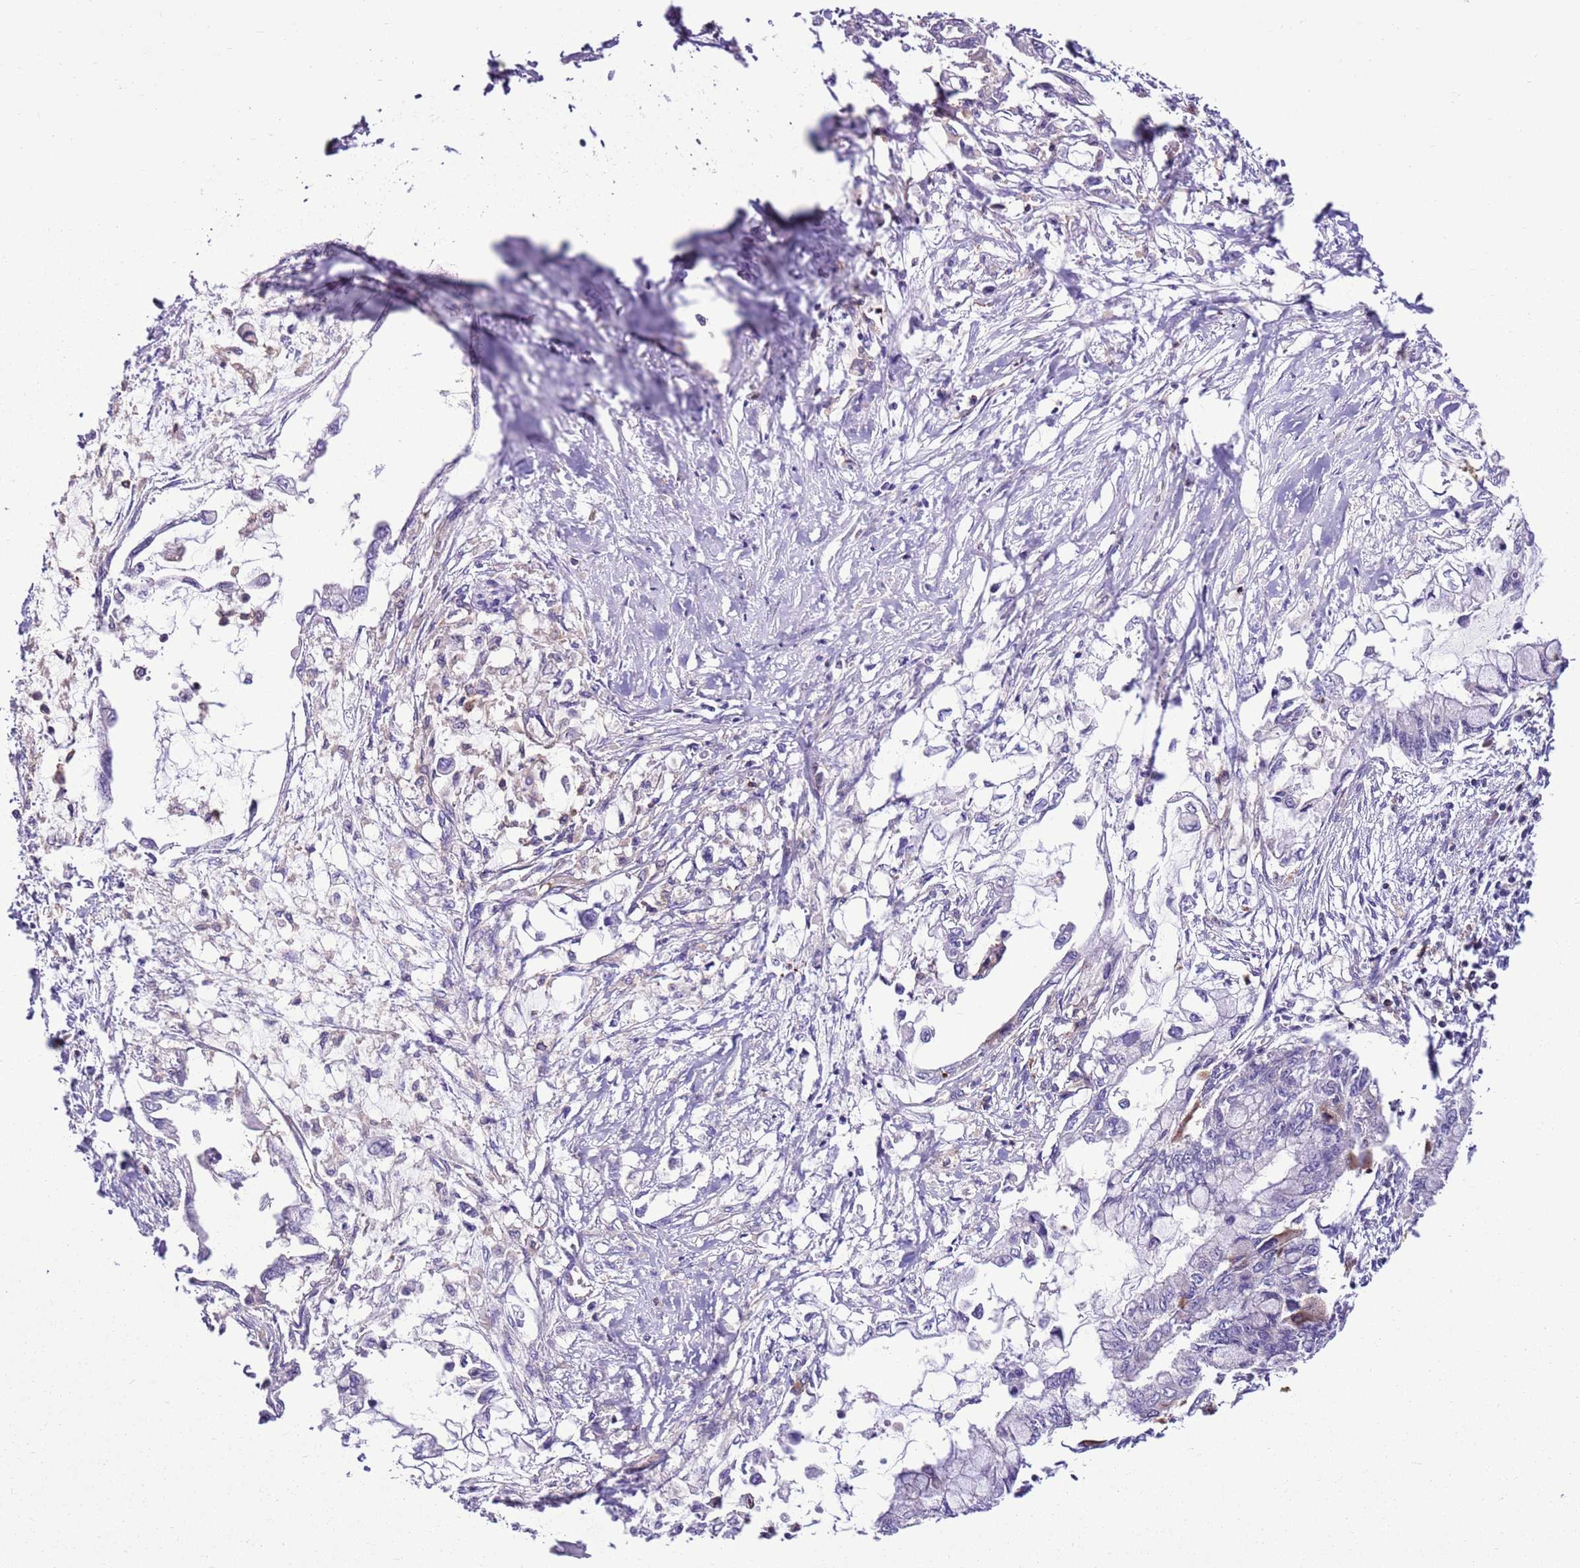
{"staining": {"intensity": "negative", "quantity": "none", "location": "none"}, "tissue": "pancreatic cancer", "cell_type": "Tumor cells", "image_type": "cancer", "snomed": [{"axis": "morphology", "description": "Adenocarcinoma, NOS"}, {"axis": "topography", "description": "Pancreas"}], "caption": "There is no significant positivity in tumor cells of pancreatic cancer.", "gene": "ZSWIM1", "patient": {"sex": "male", "age": 48}}